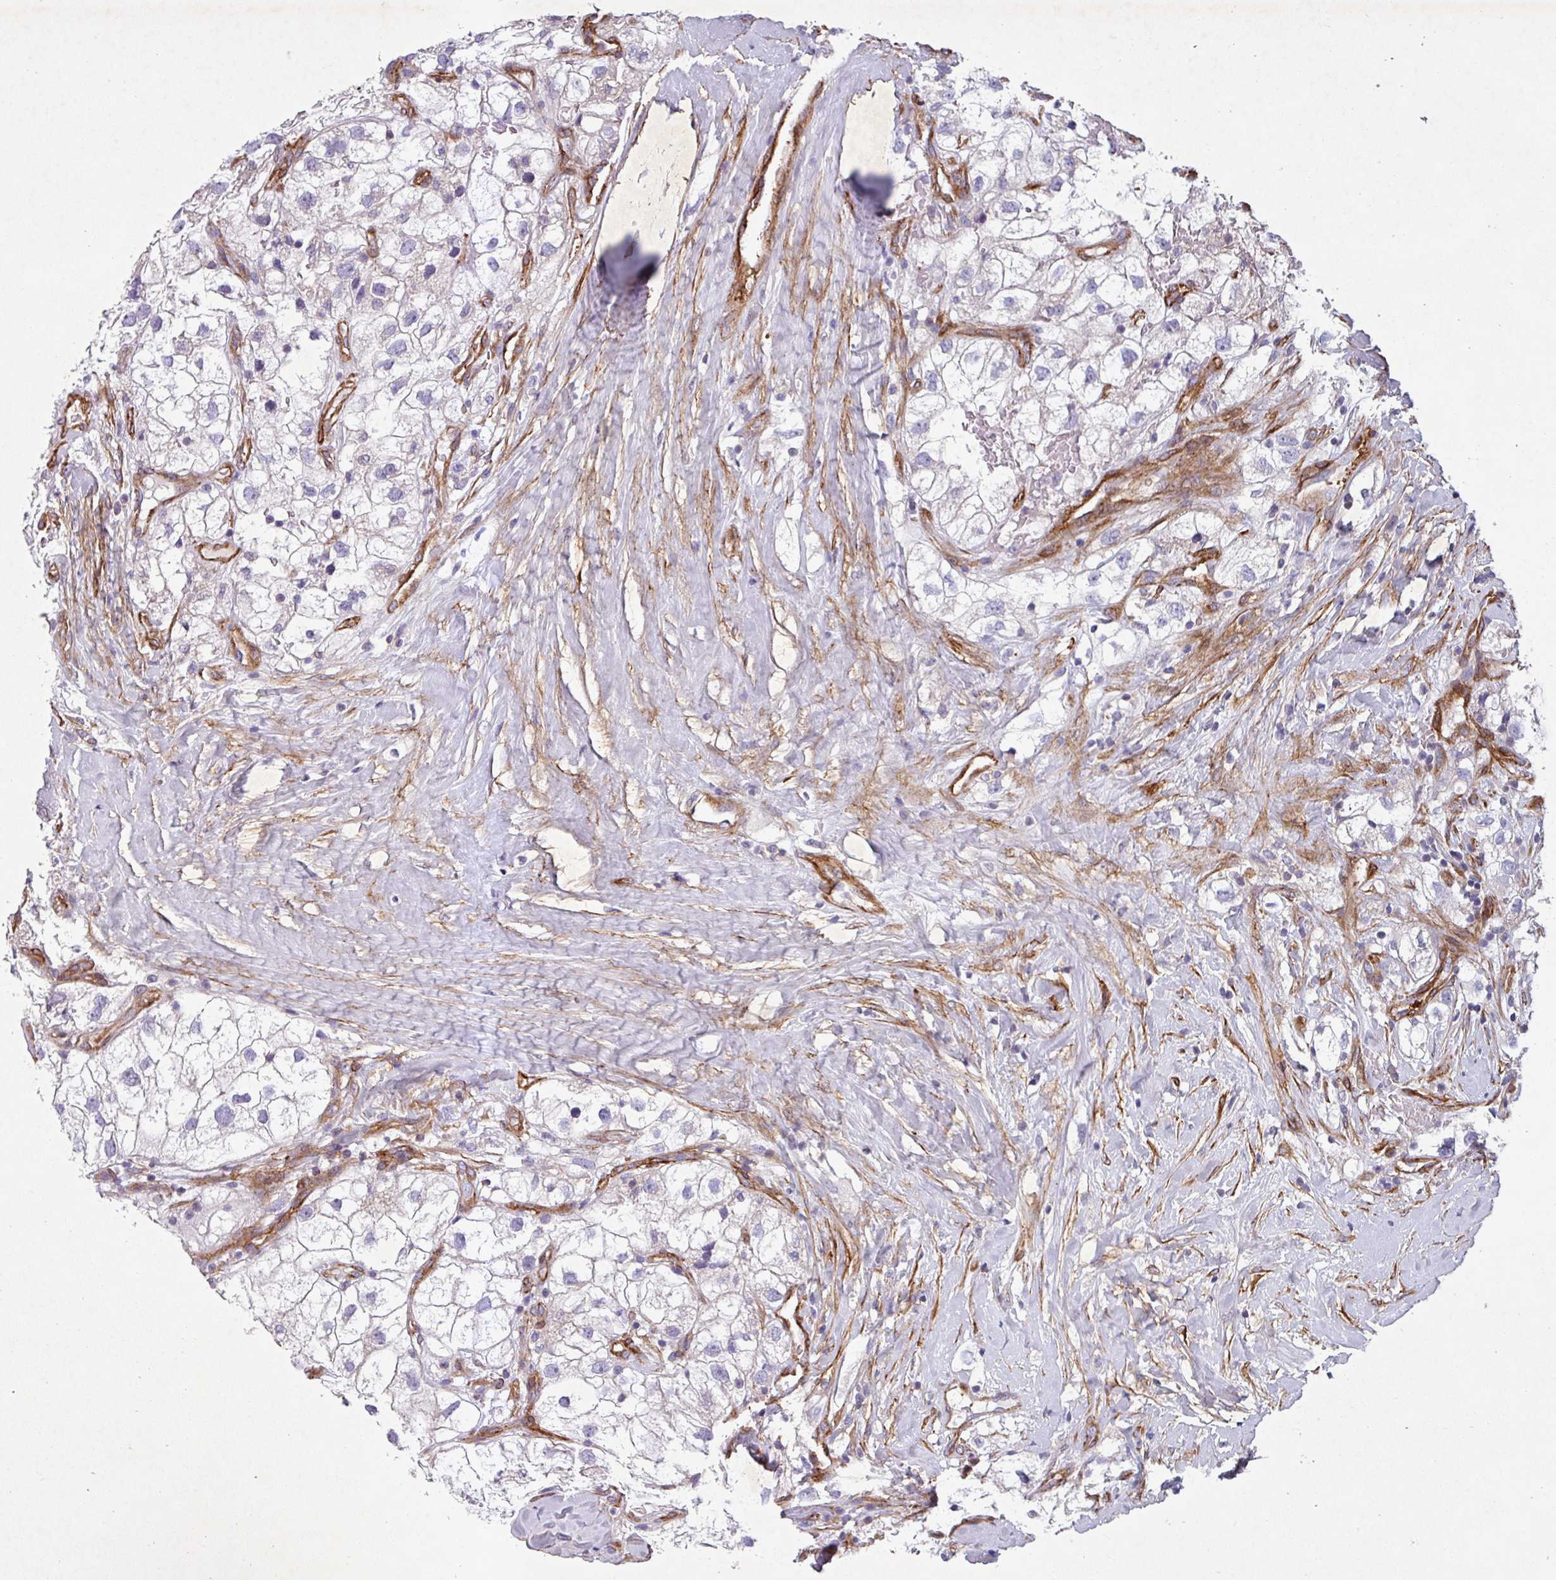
{"staining": {"intensity": "negative", "quantity": "none", "location": "none"}, "tissue": "renal cancer", "cell_type": "Tumor cells", "image_type": "cancer", "snomed": [{"axis": "morphology", "description": "Adenocarcinoma, NOS"}, {"axis": "topography", "description": "Kidney"}], "caption": "Human renal adenocarcinoma stained for a protein using immunohistochemistry shows no positivity in tumor cells.", "gene": "ATP2C2", "patient": {"sex": "male", "age": 59}}